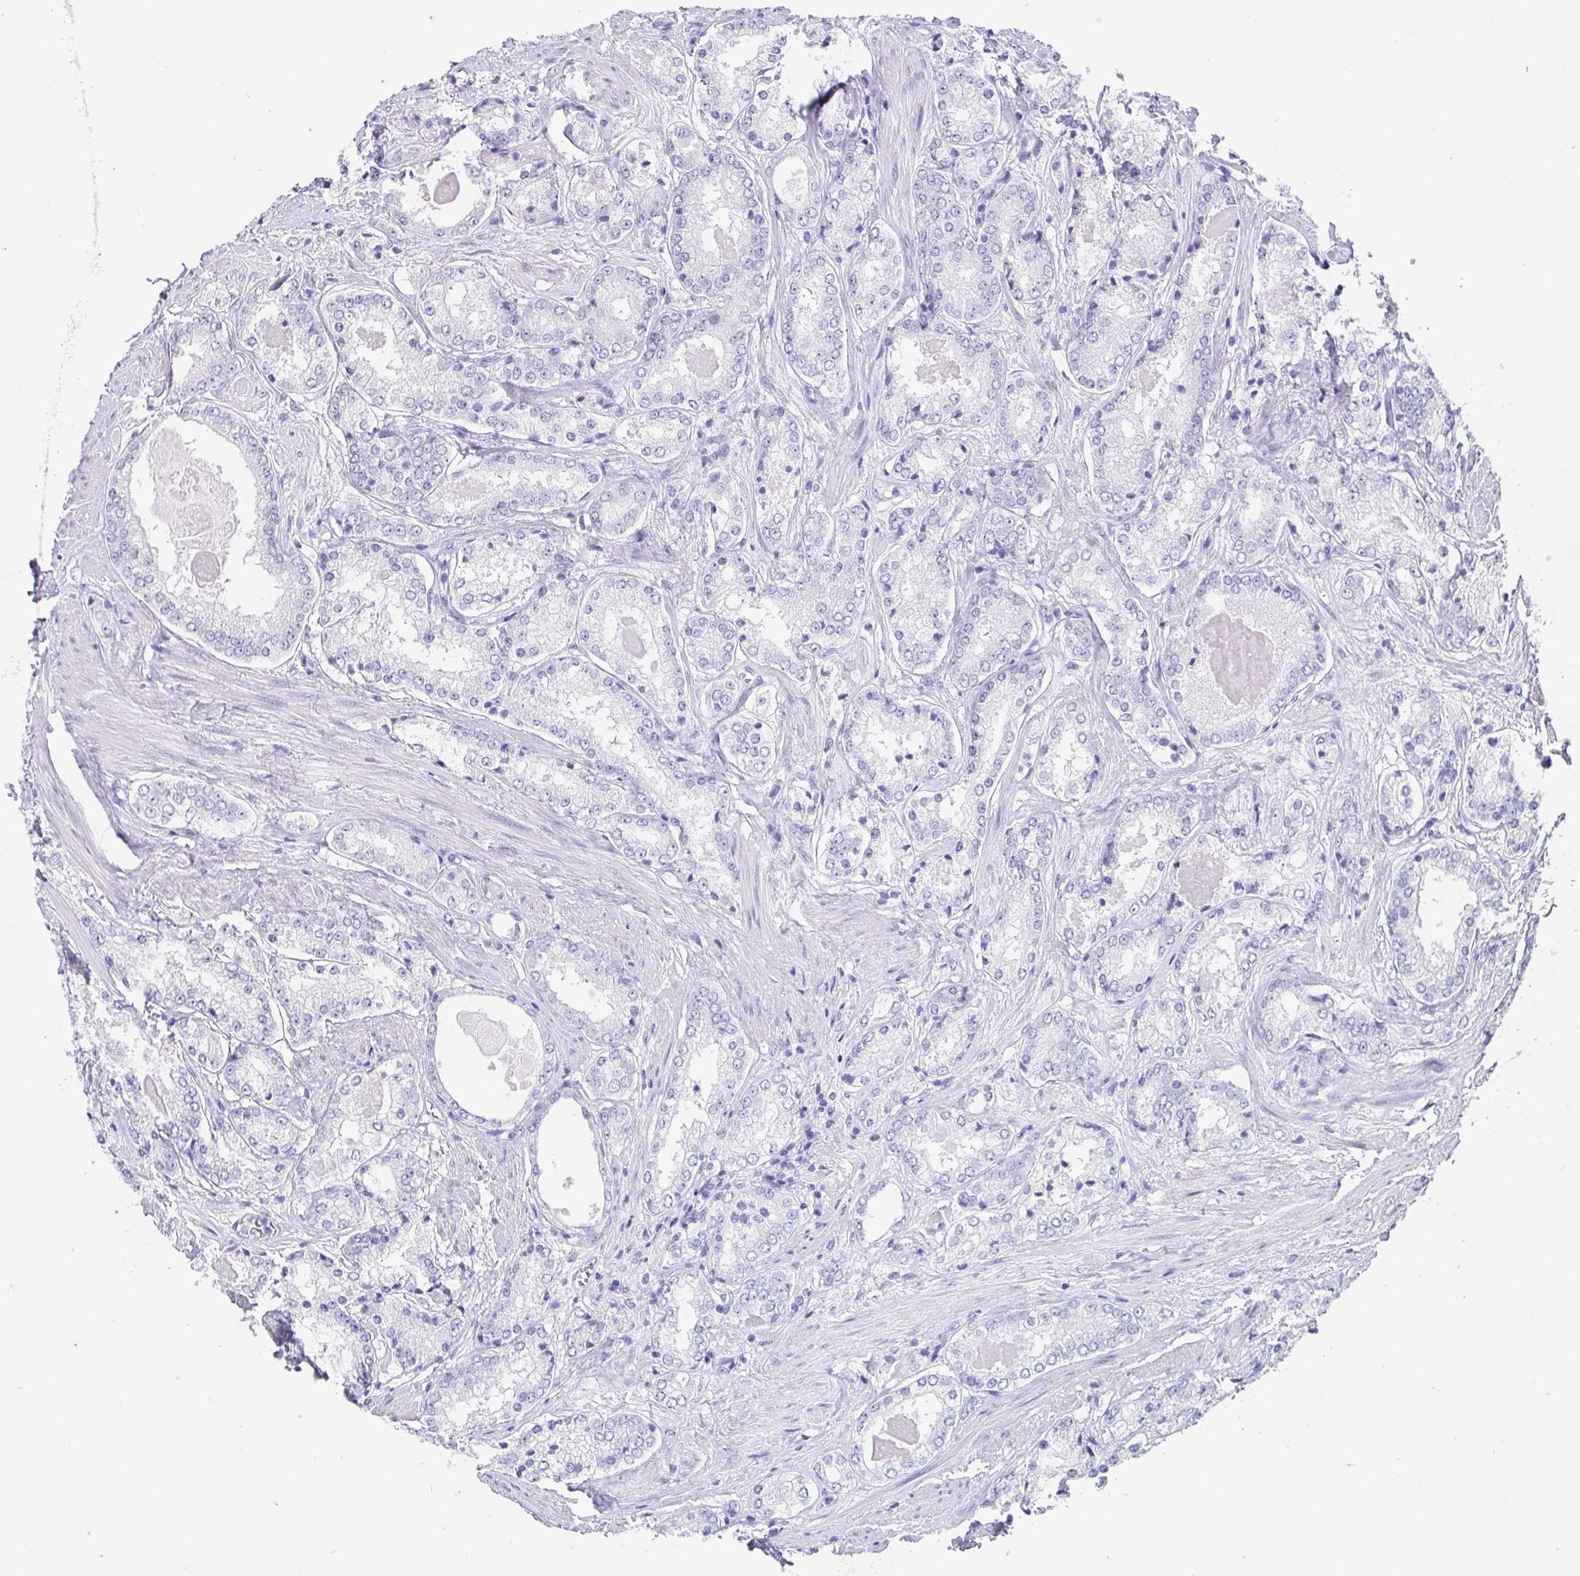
{"staining": {"intensity": "negative", "quantity": "none", "location": "none"}, "tissue": "prostate cancer", "cell_type": "Tumor cells", "image_type": "cancer", "snomed": [{"axis": "morphology", "description": "Adenocarcinoma, NOS"}, {"axis": "morphology", "description": "Adenocarcinoma, Low grade"}, {"axis": "topography", "description": "Prostate"}], "caption": "Tumor cells show no significant staining in prostate adenocarcinoma. (Brightfield microscopy of DAB immunohistochemistry at high magnification).", "gene": "SCGN", "patient": {"sex": "male", "age": 68}}